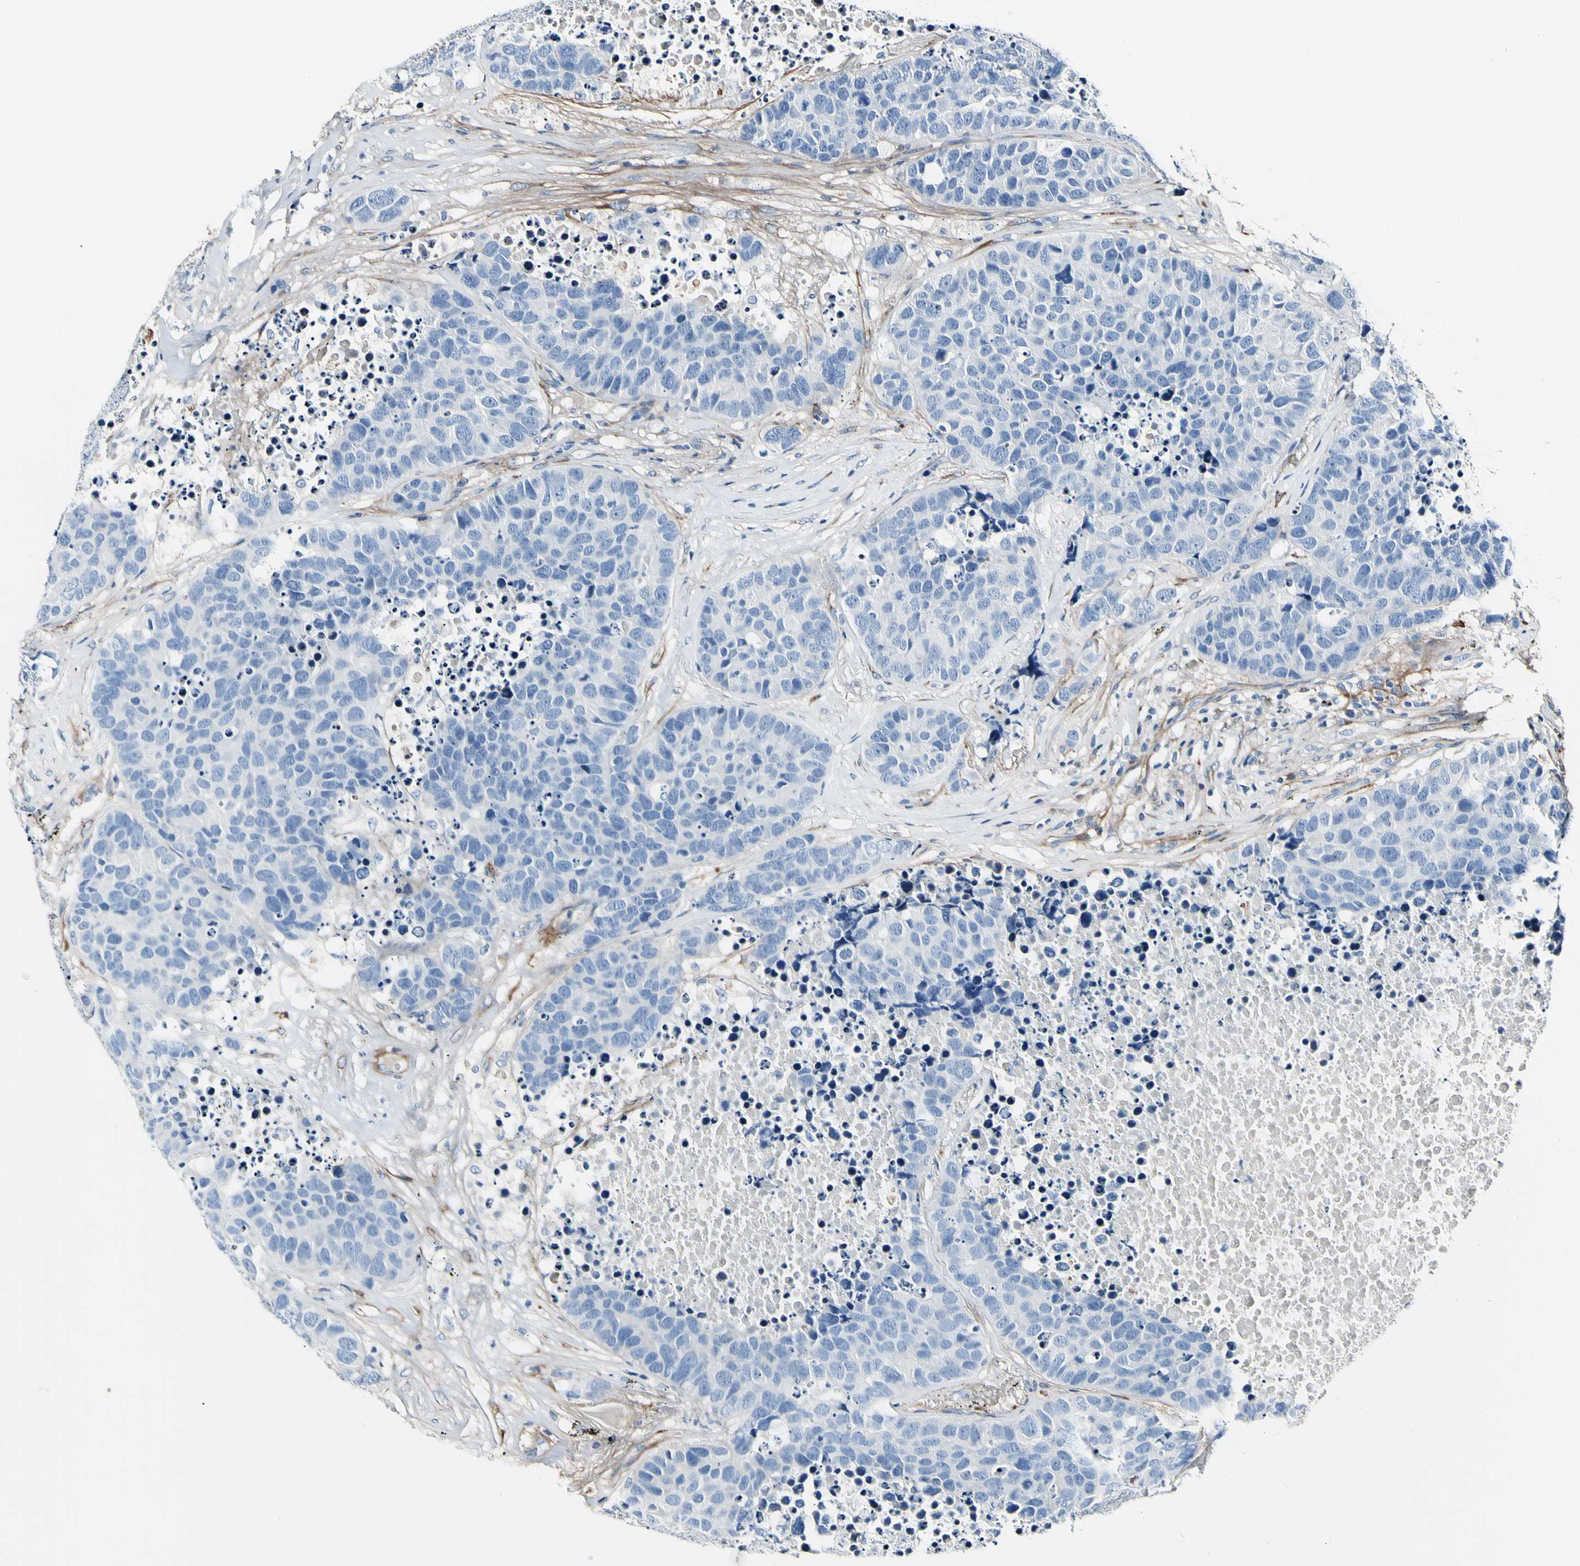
{"staining": {"intensity": "negative", "quantity": "none", "location": "none"}, "tissue": "carcinoid", "cell_type": "Tumor cells", "image_type": "cancer", "snomed": [{"axis": "morphology", "description": "Carcinoid, malignant, NOS"}, {"axis": "topography", "description": "Lung"}], "caption": "Tumor cells are negative for brown protein staining in carcinoid.", "gene": "COL6A3", "patient": {"sex": "male", "age": 60}}